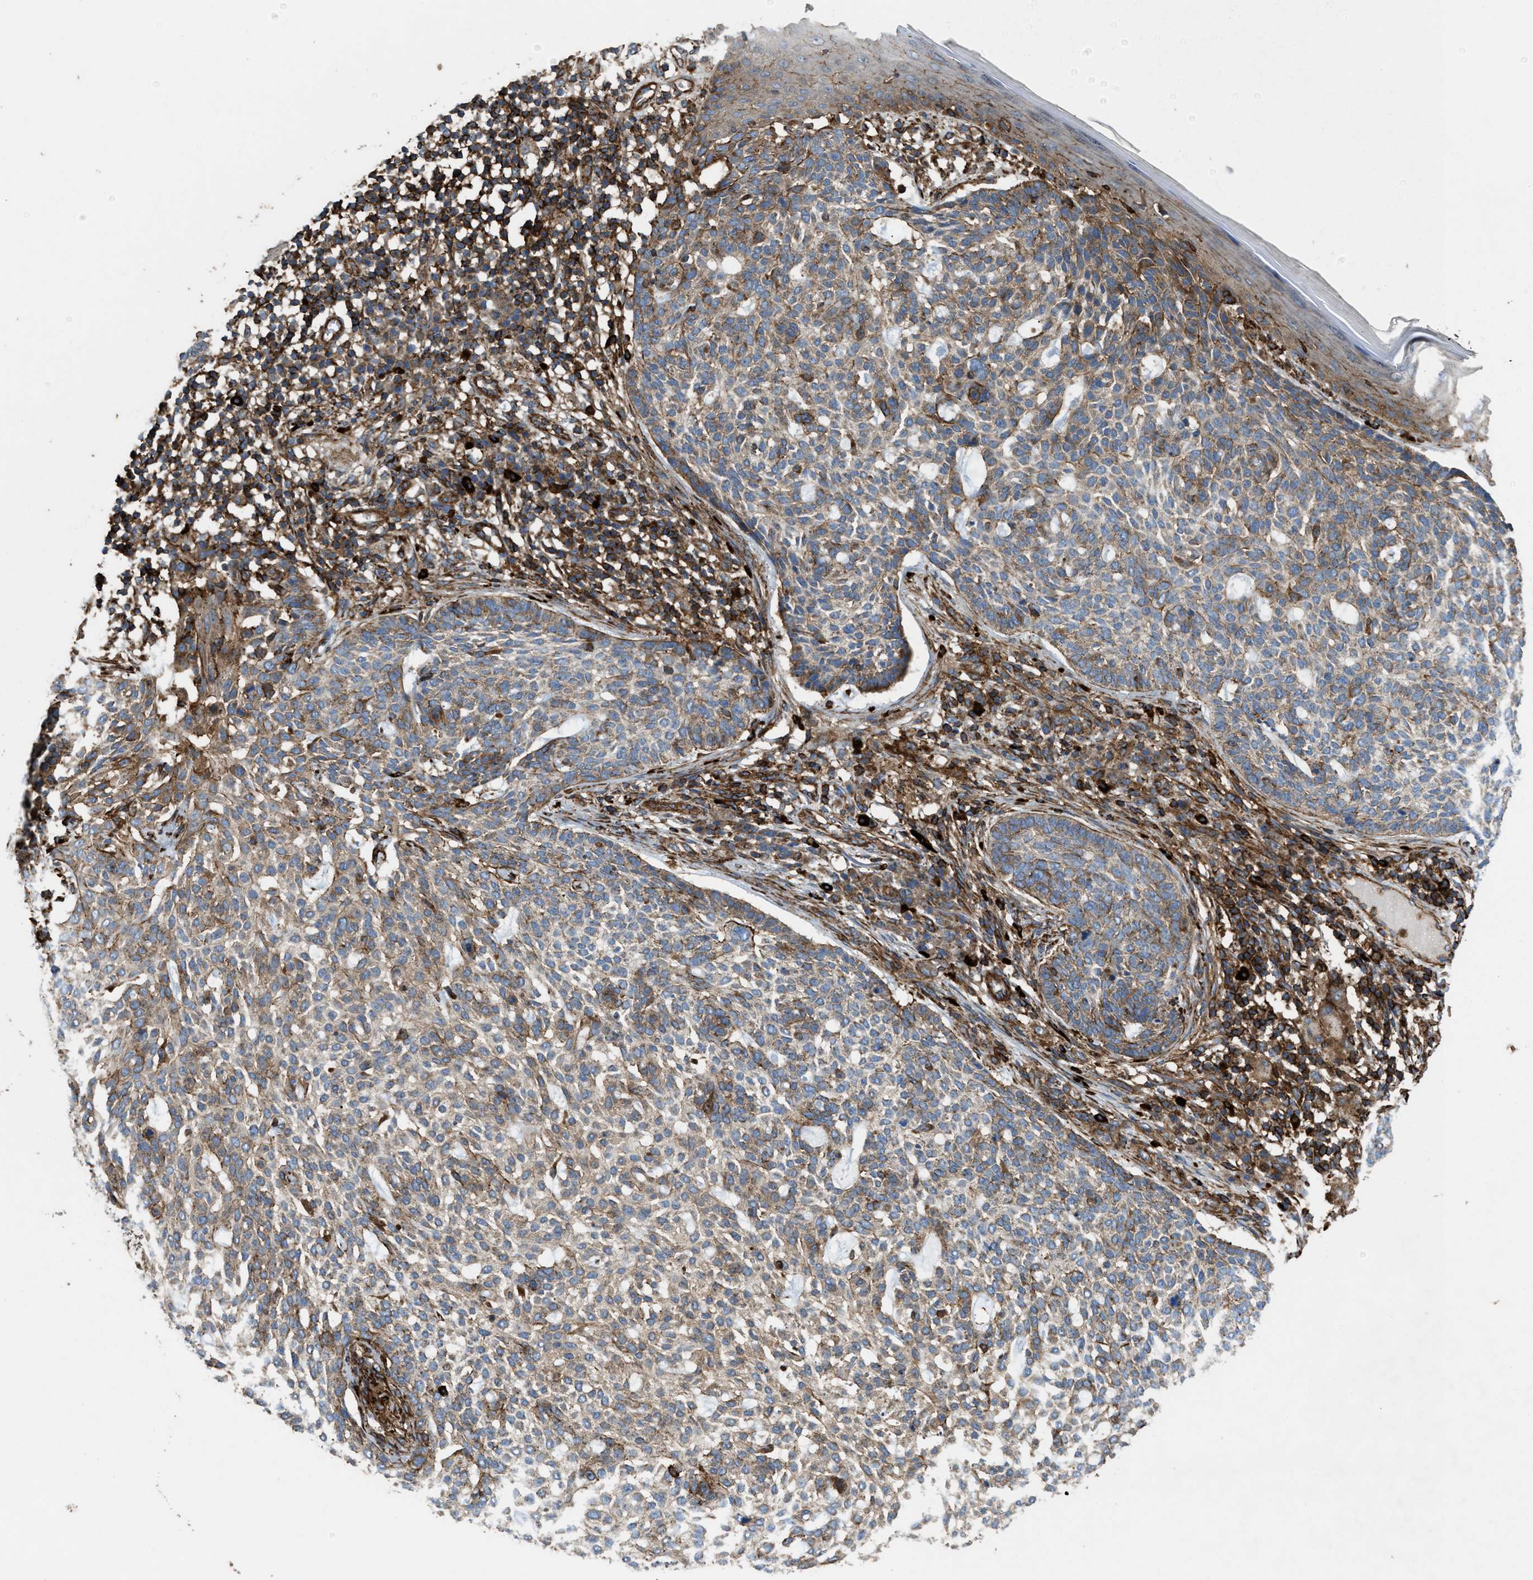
{"staining": {"intensity": "moderate", "quantity": ">75%", "location": "cytoplasmic/membranous"}, "tissue": "skin cancer", "cell_type": "Tumor cells", "image_type": "cancer", "snomed": [{"axis": "morphology", "description": "Basal cell carcinoma"}, {"axis": "topography", "description": "Skin"}], "caption": "Immunohistochemical staining of skin cancer (basal cell carcinoma) demonstrates medium levels of moderate cytoplasmic/membranous protein positivity in approximately >75% of tumor cells.", "gene": "EGLN1", "patient": {"sex": "female", "age": 64}}